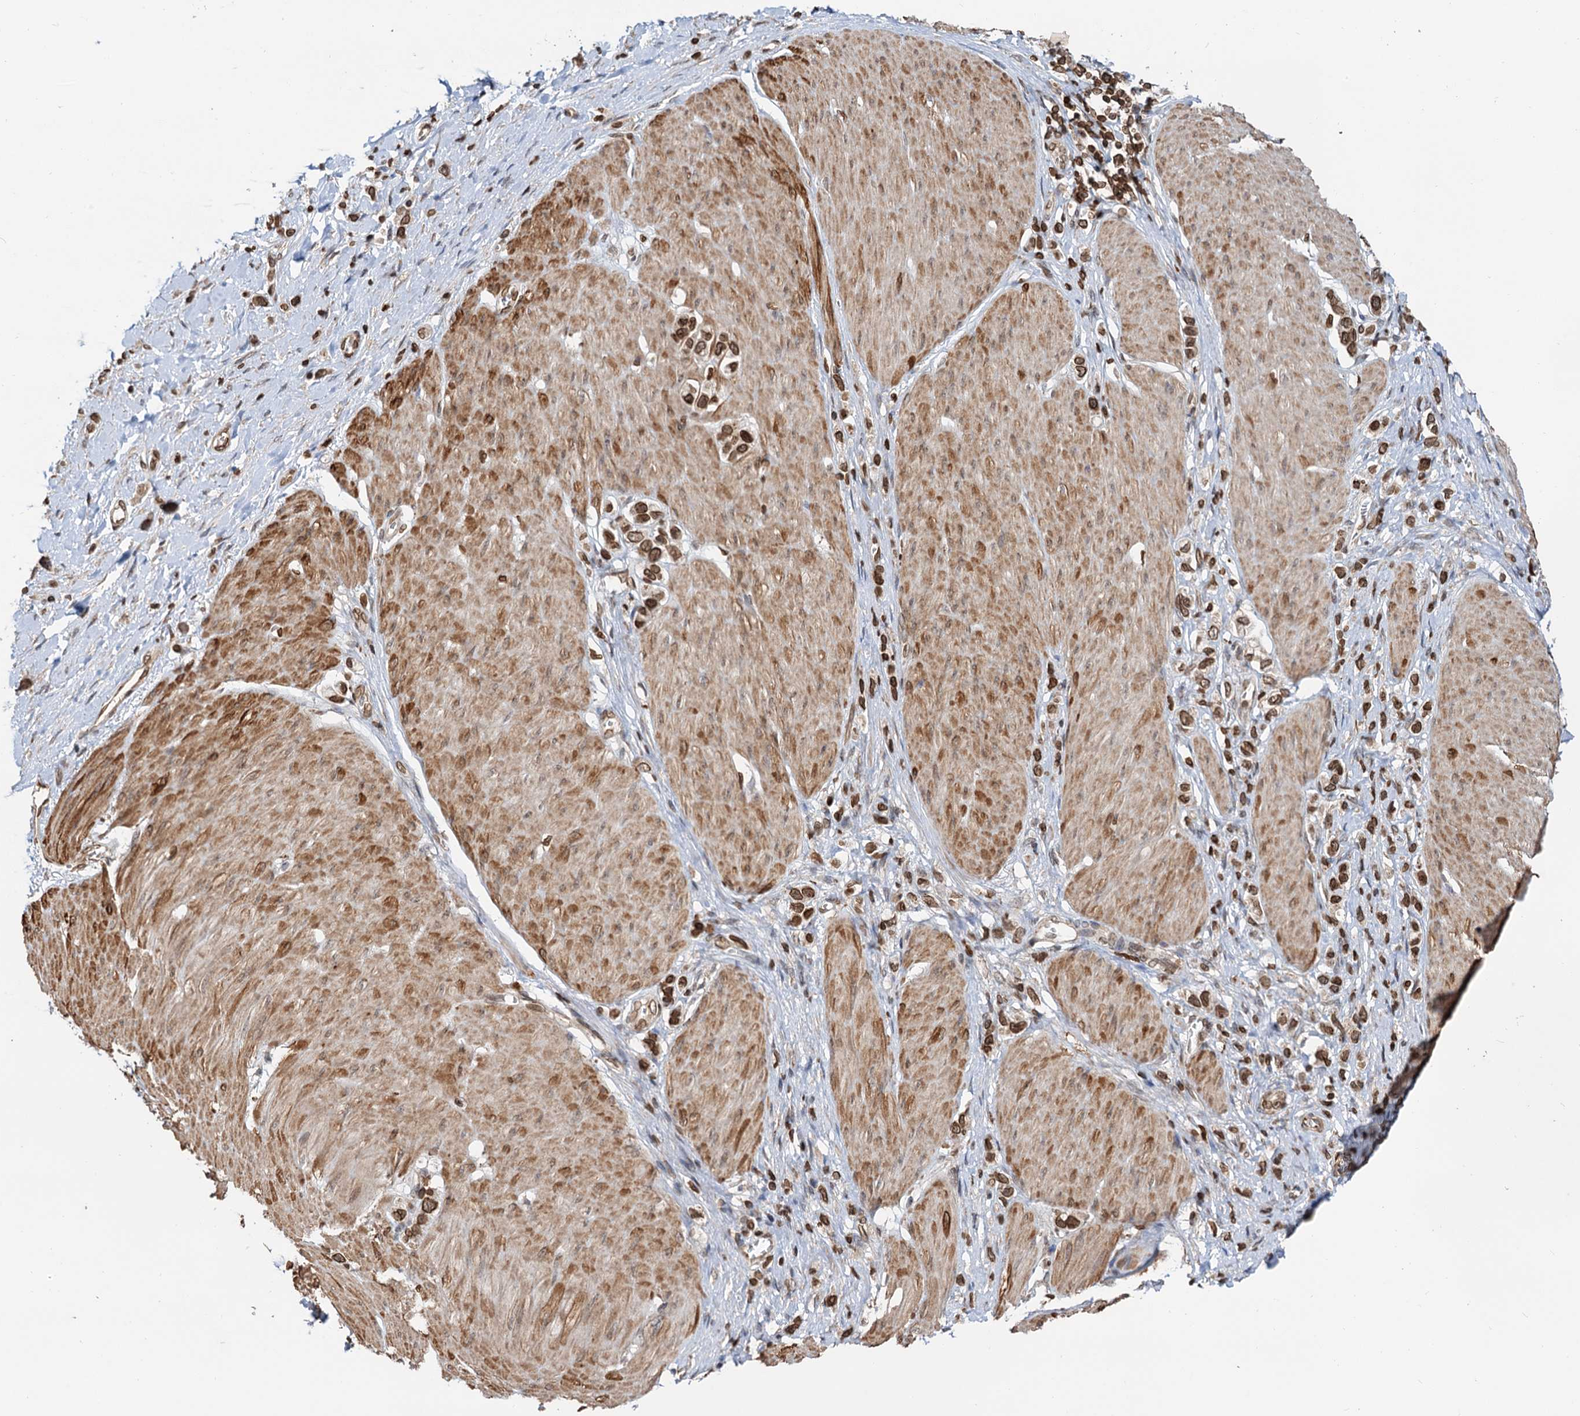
{"staining": {"intensity": "strong", "quantity": ">75%", "location": "nuclear"}, "tissue": "stomach cancer", "cell_type": "Tumor cells", "image_type": "cancer", "snomed": [{"axis": "morphology", "description": "Normal tissue, NOS"}, {"axis": "morphology", "description": "Adenocarcinoma, NOS"}, {"axis": "topography", "description": "Stomach, upper"}, {"axis": "topography", "description": "Stomach"}], "caption": "Tumor cells show strong nuclear staining in about >75% of cells in stomach adenocarcinoma.", "gene": "ZC3H13", "patient": {"sex": "female", "age": 65}}